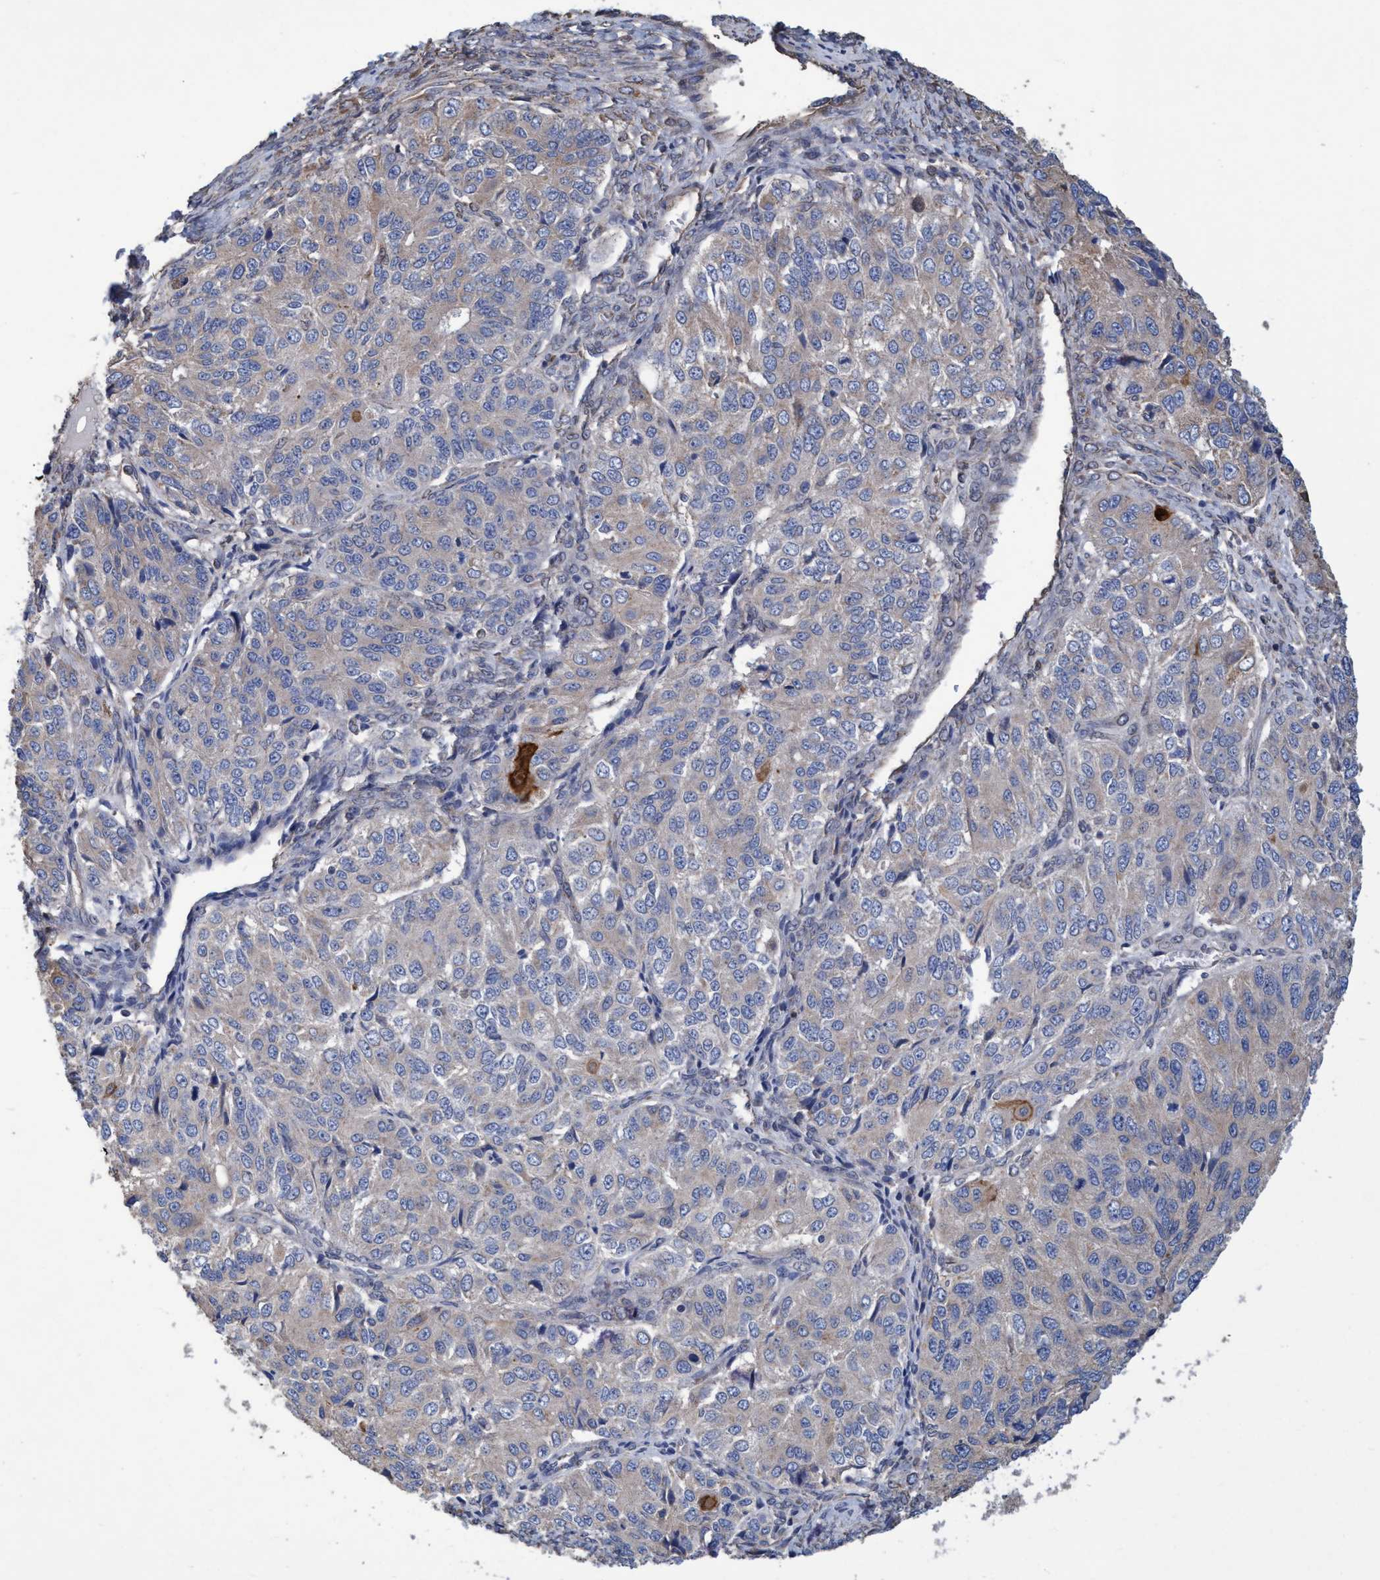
{"staining": {"intensity": "weak", "quantity": "<25%", "location": "cytoplasmic/membranous"}, "tissue": "ovarian cancer", "cell_type": "Tumor cells", "image_type": "cancer", "snomed": [{"axis": "morphology", "description": "Carcinoma, endometroid"}, {"axis": "topography", "description": "Ovary"}], "caption": "DAB (3,3'-diaminobenzidine) immunohistochemical staining of human ovarian endometroid carcinoma reveals no significant positivity in tumor cells.", "gene": "BICD2", "patient": {"sex": "female", "age": 51}}